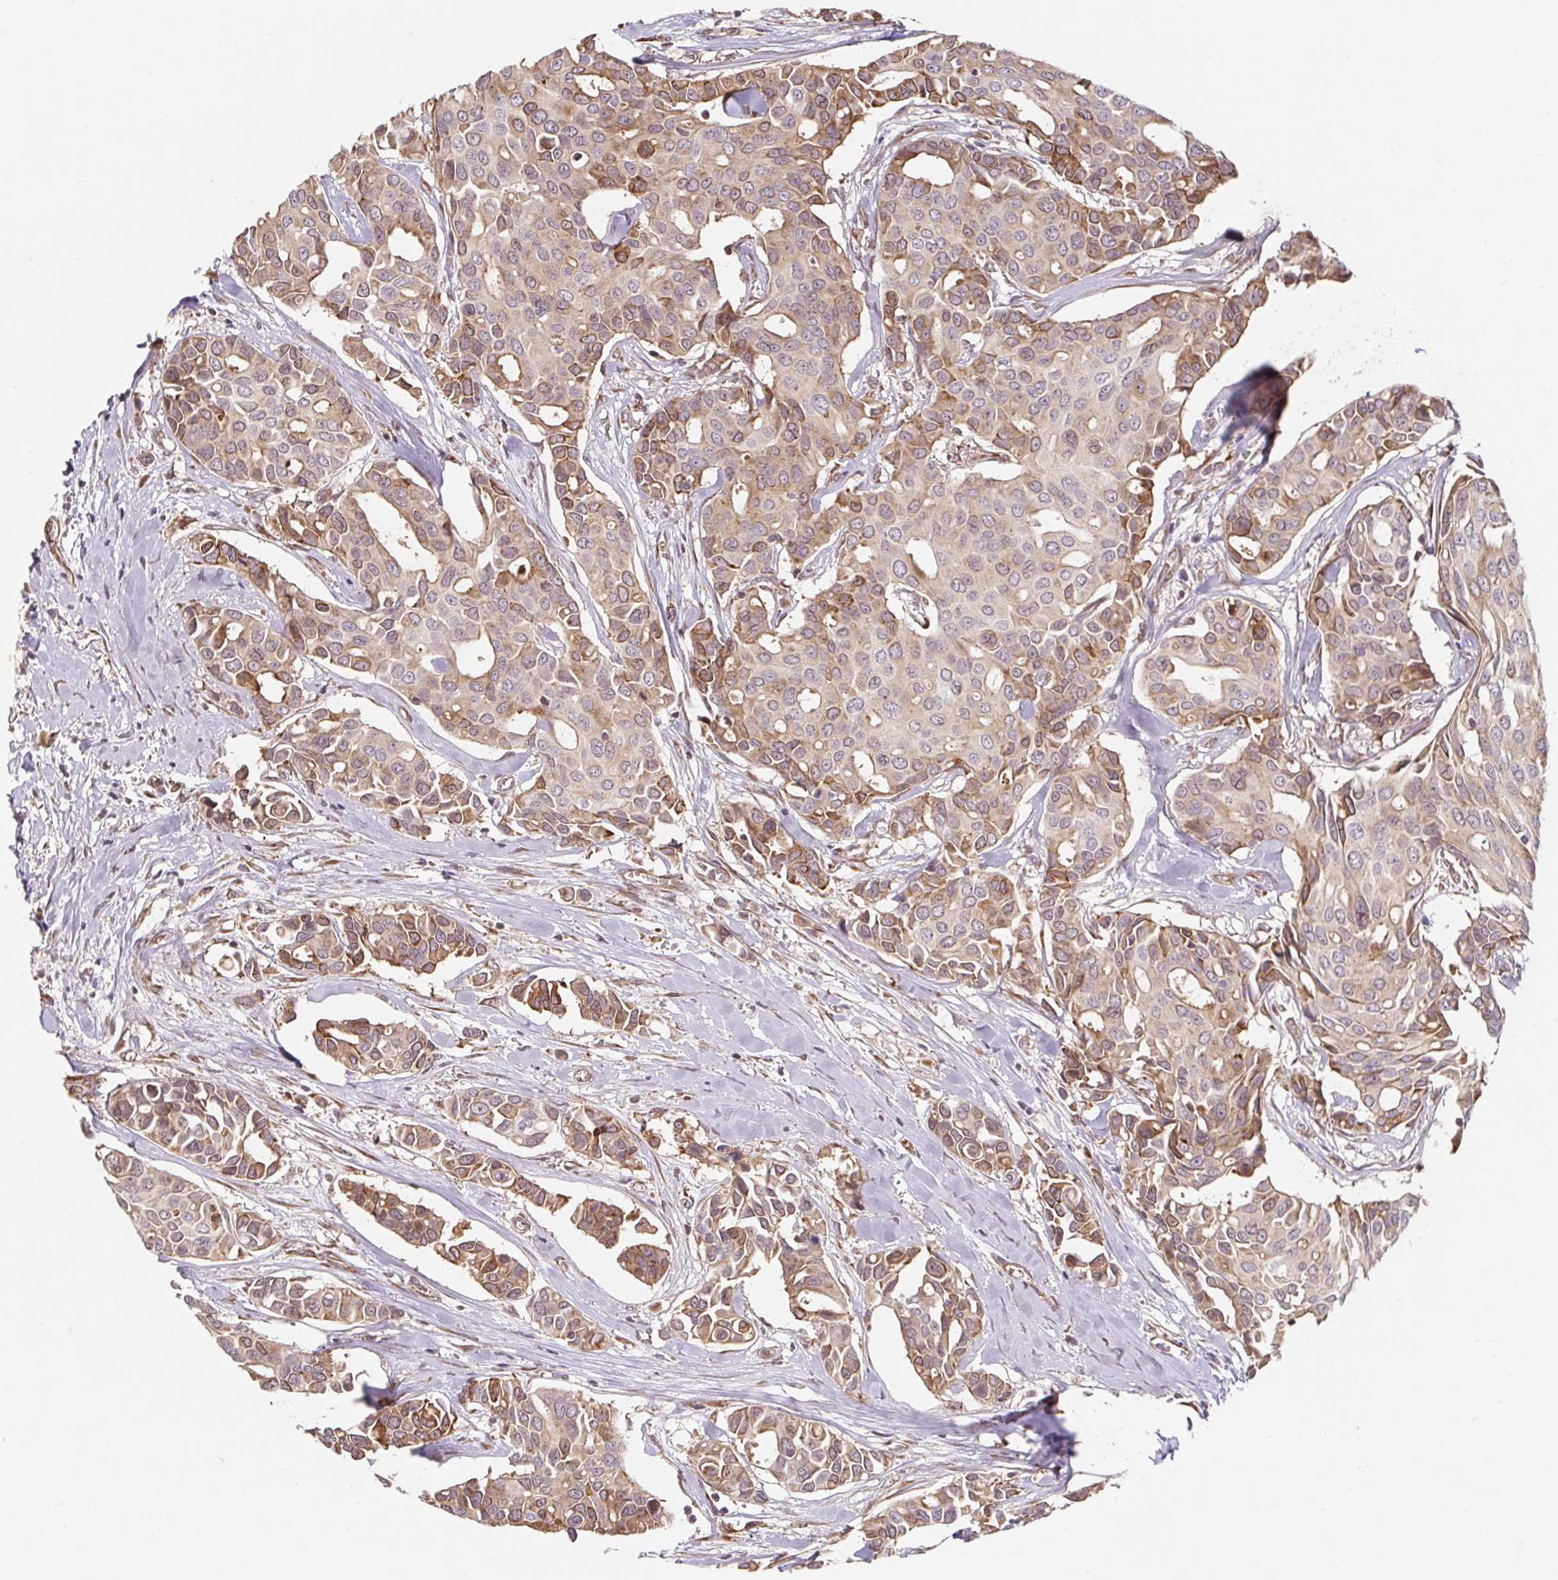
{"staining": {"intensity": "moderate", "quantity": "25%-75%", "location": "cytoplasmic/membranous"}, "tissue": "breast cancer", "cell_type": "Tumor cells", "image_type": "cancer", "snomed": [{"axis": "morphology", "description": "Duct carcinoma"}, {"axis": "topography", "description": "Breast"}], "caption": "Immunohistochemical staining of human breast invasive ductal carcinoma reveals medium levels of moderate cytoplasmic/membranous protein expression in approximately 25%-75% of tumor cells.", "gene": "LYPD5", "patient": {"sex": "female", "age": 54}}